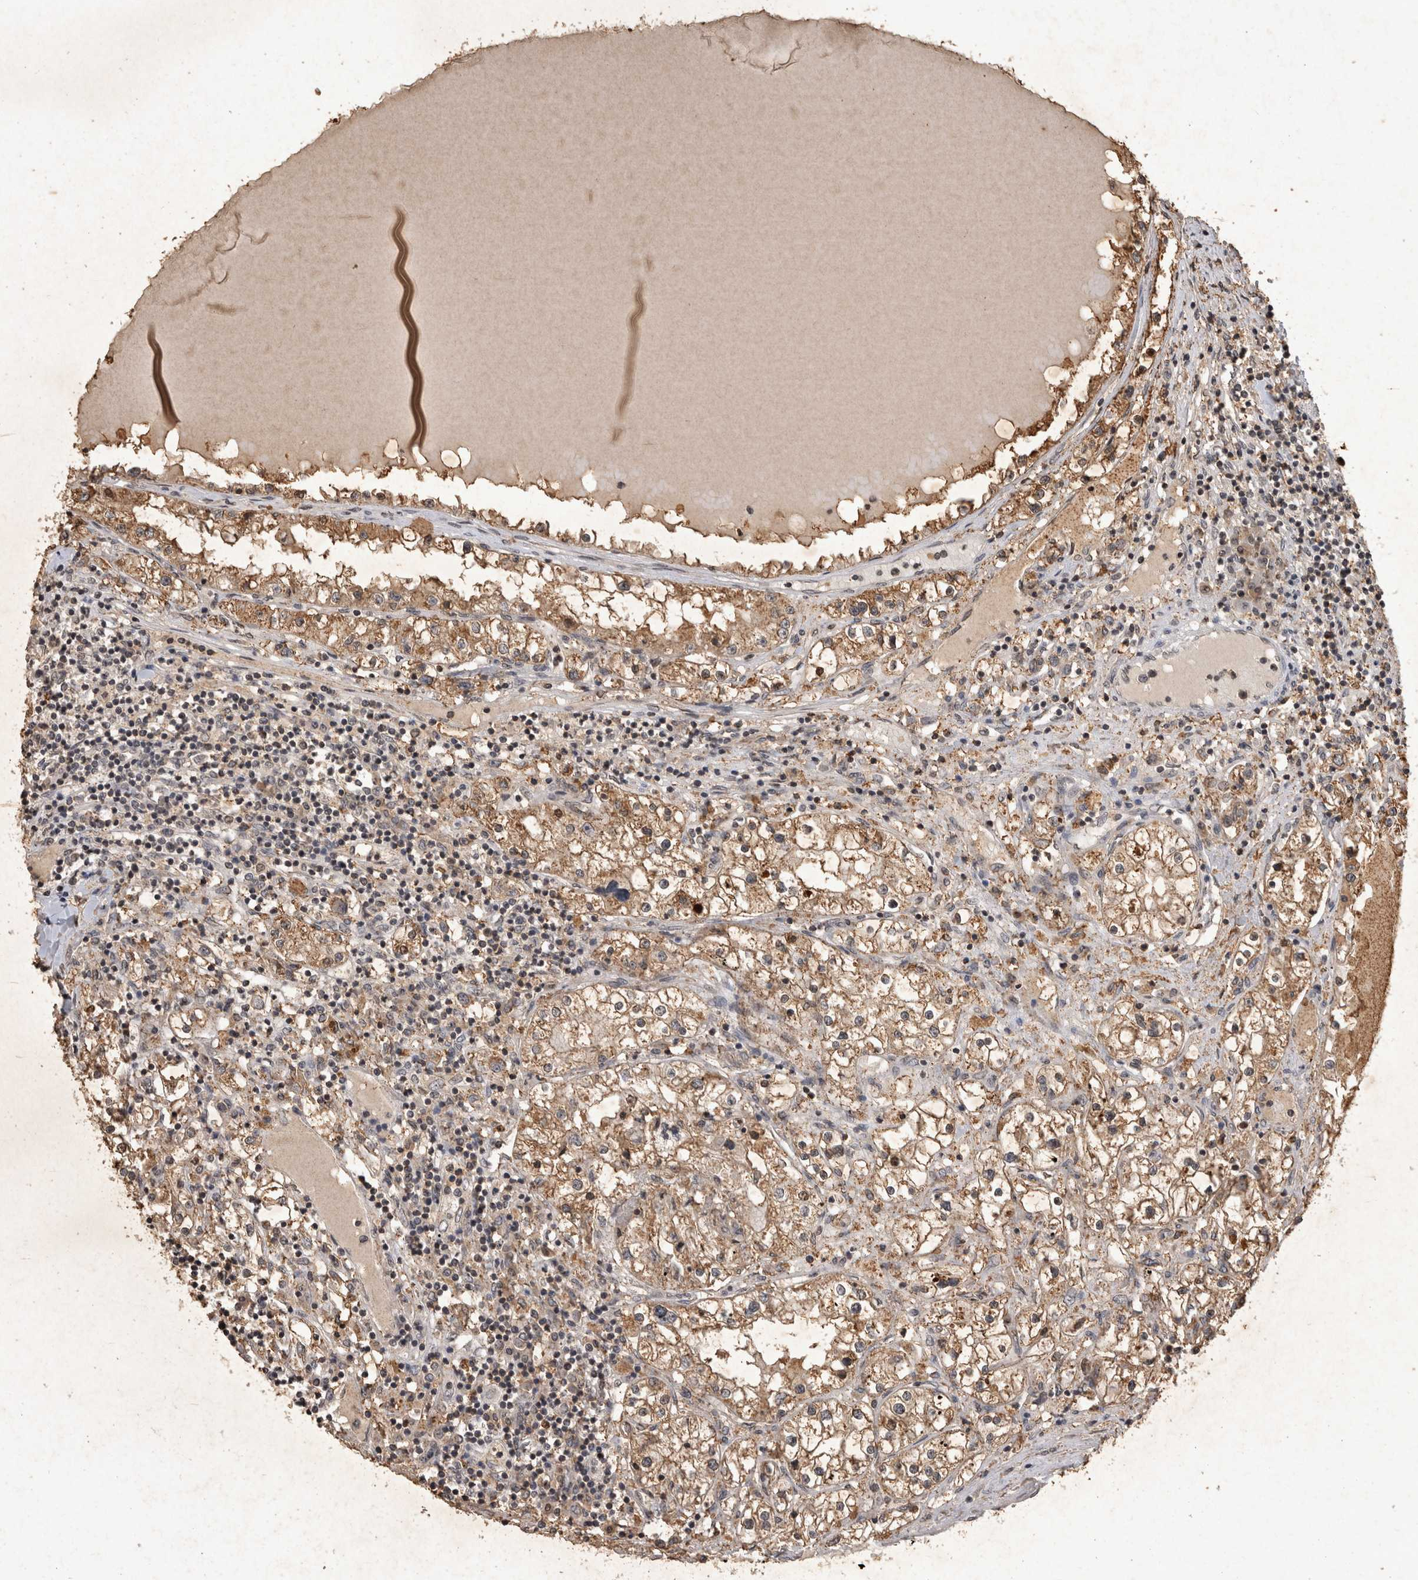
{"staining": {"intensity": "moderate", "quantity": ">75%", "location": "cytoplasmic/membranous"}, "tissue": "renal cancer", "cell_type": "Tumor cells", "image_type": "cancer", "snomed": [{"axis": "morphology", "description": "Adenocarcinoma, NOS"}, {"axis": "topography", "description": "Kidney"}], "caption": "This is a photomicrograph of immunohistochemistry staining of adenocarcinoma (renal), which shows moderate positivity in the cytoplasmic/membranous of tumor cells.", "gene": "HRK", "patient": {"sex": "male", "age": 68}}